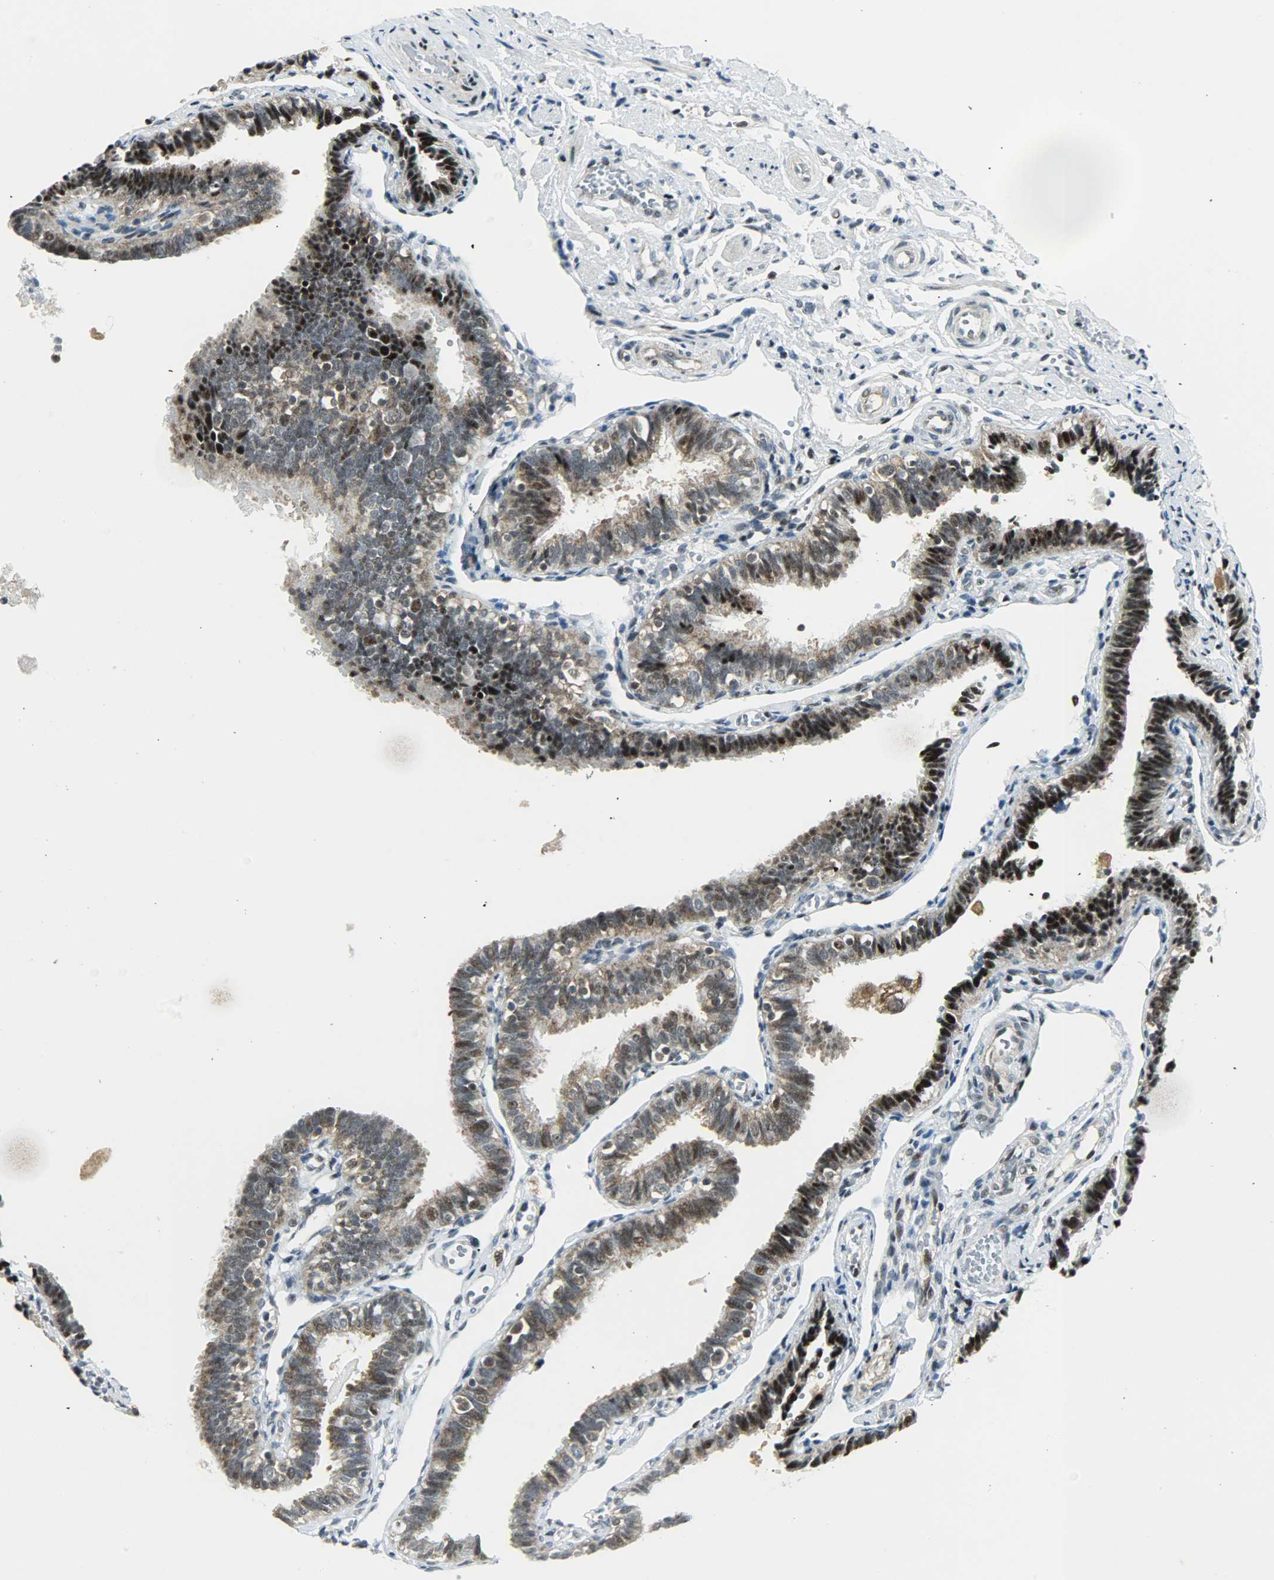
{"staining": {"intensity": "moderate", "quantity": ">75%", "location": "cytoplasmic/membranous,nuclear"}, "tissue": "fallopian tube", "cell_type": "Glandular cells", "image_type": "normal", "snomed": [{"axis": "morphology", "description": "Normal tissue, NOS"}, {"axis": "topography", "description": "Fallopian tube"}], "caption": "Benign fallopian tube was stained to show a protein in brown. There is medium levels of moderate cytoplasmic/membranous,nuclear expression in about >75% of glandular cells. (Stains: DAB (3,3'-diaminobenzidine) in brown, nuclei in blue, Microscopy: brightfield microscopy at high magnification).", "gene": "IL15", "patient": {"sex": "female", "age": 46}}